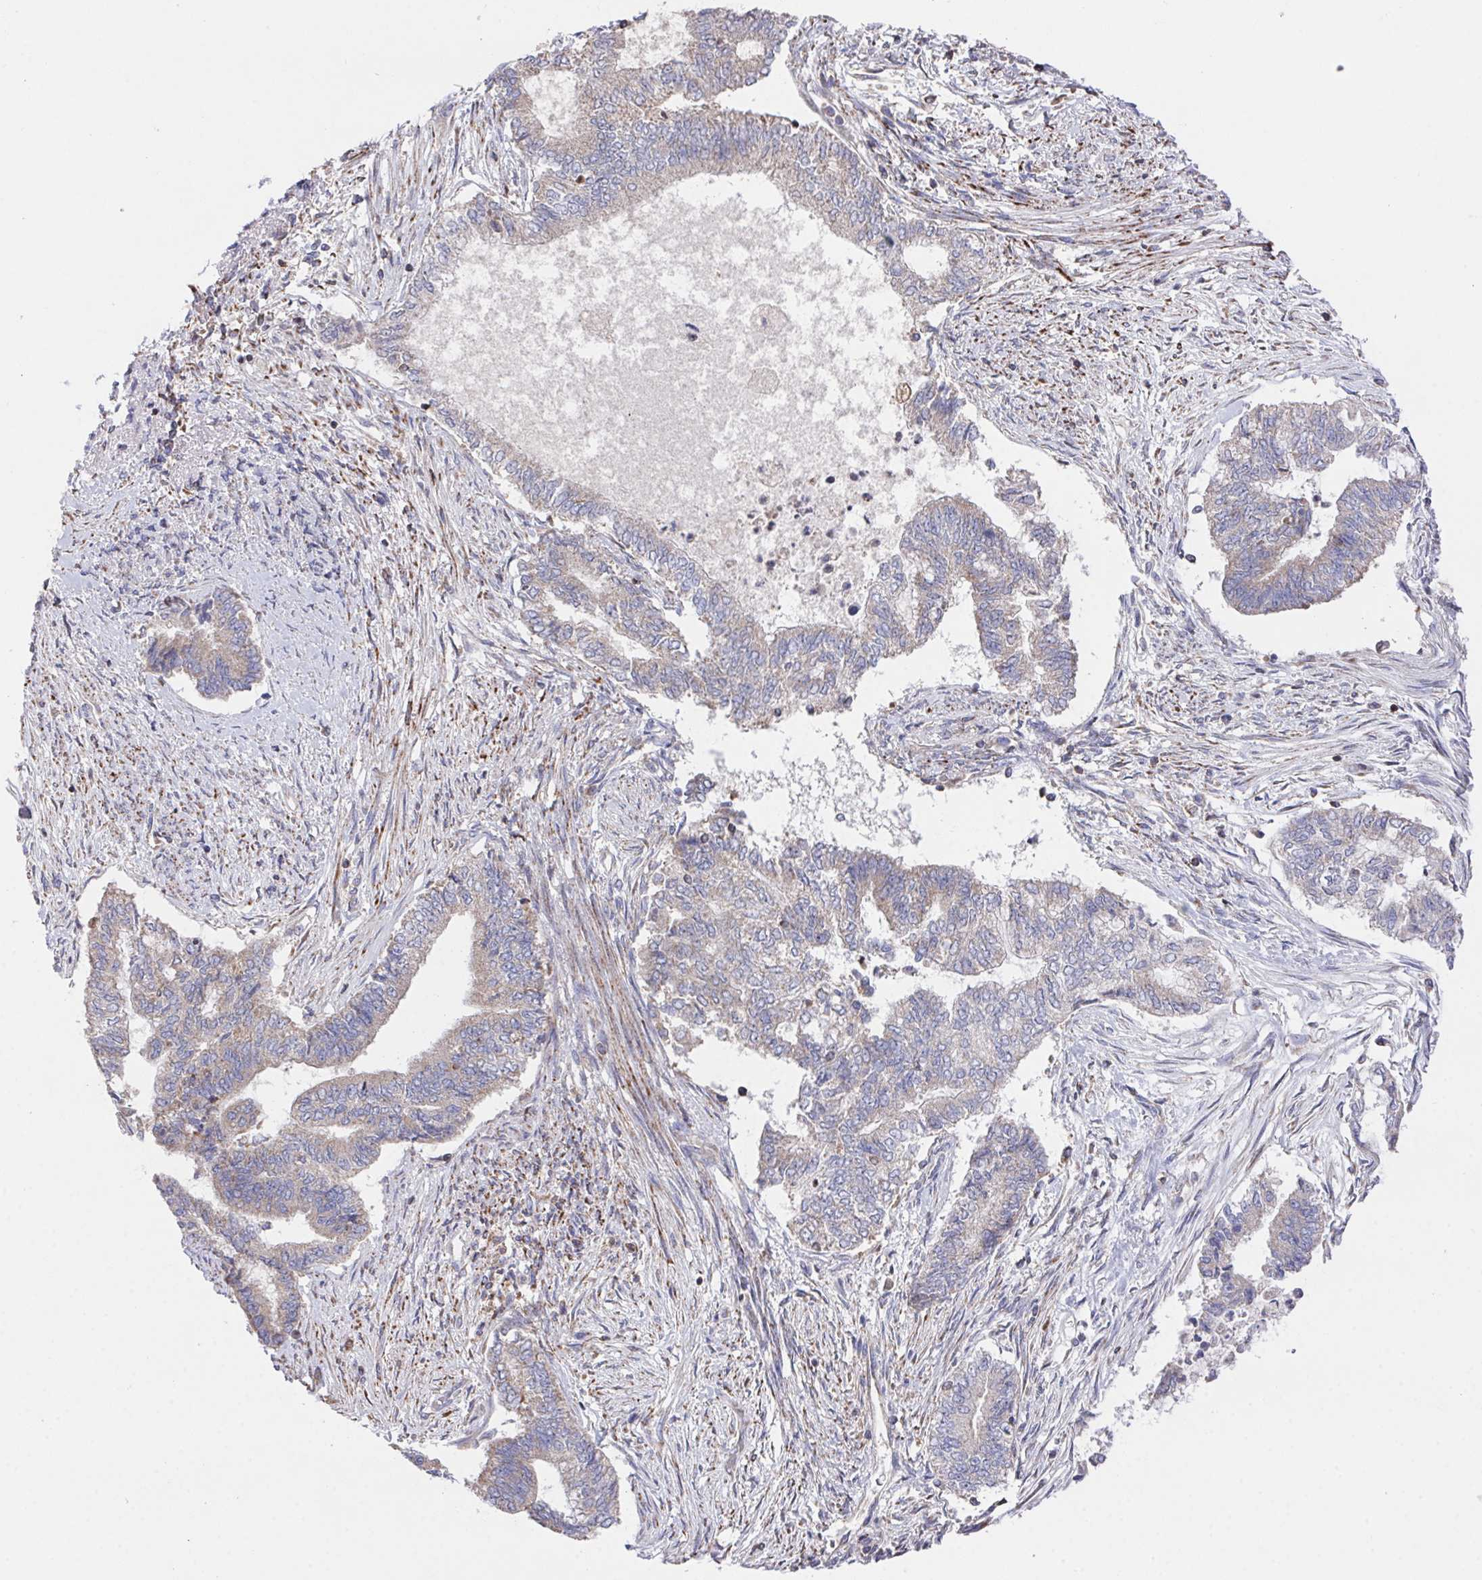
{"staining": {"intensity": "weak", "quantity": "<25%", "location": "cytoplasmic/membranous"}, "tissue": "endometrial cancer", "cell_type": "Tumor cells", "image_type": "cancer", "snomed": [{"axis": "morphology", "description": "Adenocarcinoma, NOS"}, {"axis": "topography", "description": "Endometrium"}], "caption": "This is a micrograph of IHC staining of endometrial cancer (adenocarcinoma), which shows no positivity in tumor cells.", "gene": "FAM241A", "patient": {"sex": "female", "age": 65}}